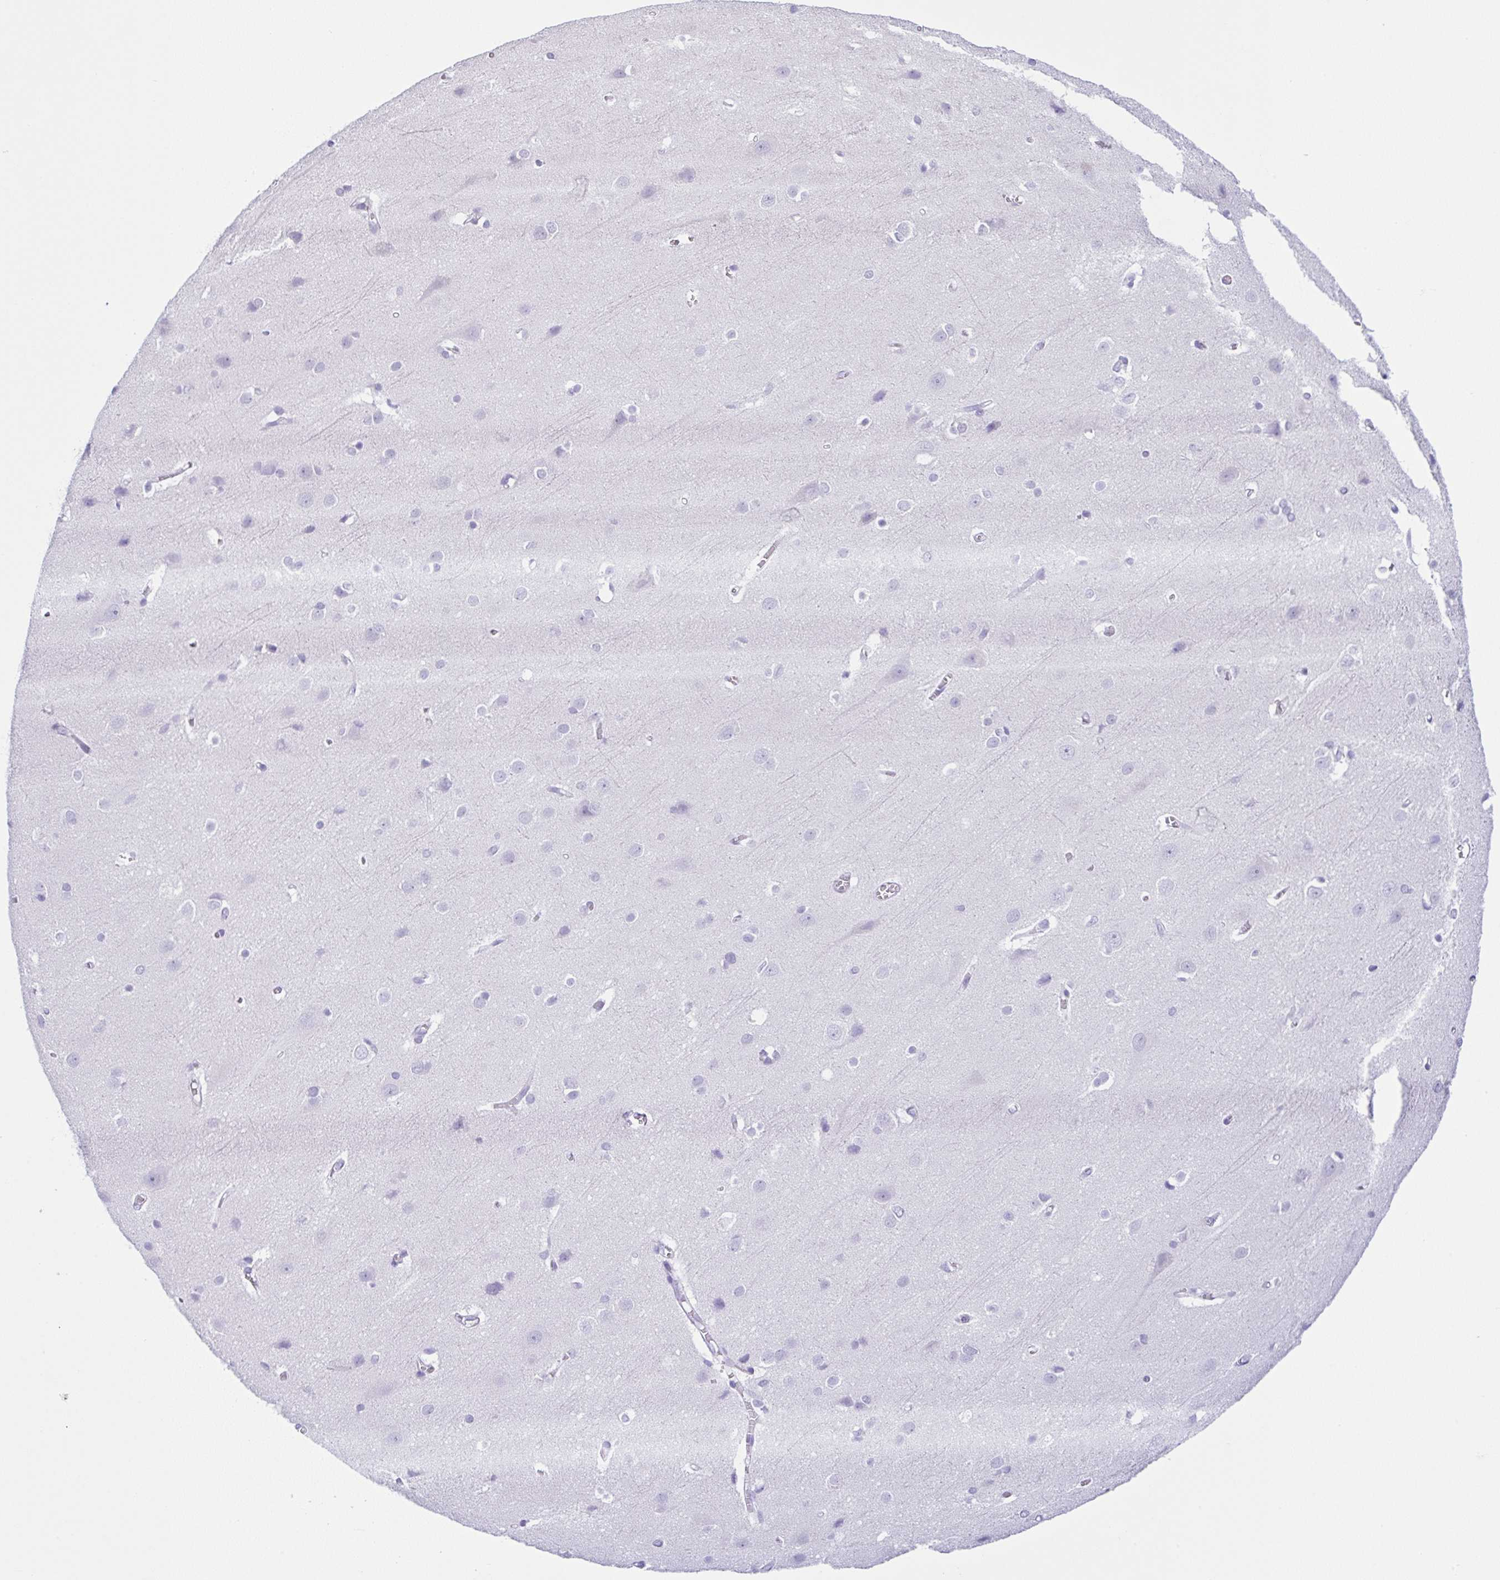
{"staining": {"intensity": "negative", "quantity": "none", "location": "none"}, "tissue": "cerebral cortex", "cell_type": "Endothelial cells", "image_type": "normal", "snomed": [{"axis": "morphology", "description": "Normal tissue, NOS"}, {"axis": "topography", "description": "Cerebral cortex"}], "caption": "High magnification brightfield microscopy of normal cerebral cortex stained with DAB (3,3'-diaminobenzidine) (brown) and counterstained with hematoxylin (blue): endothelial cells show no significant staining.", "gene": "RRM2", "patient": {"sex": "male", "age": 37}}